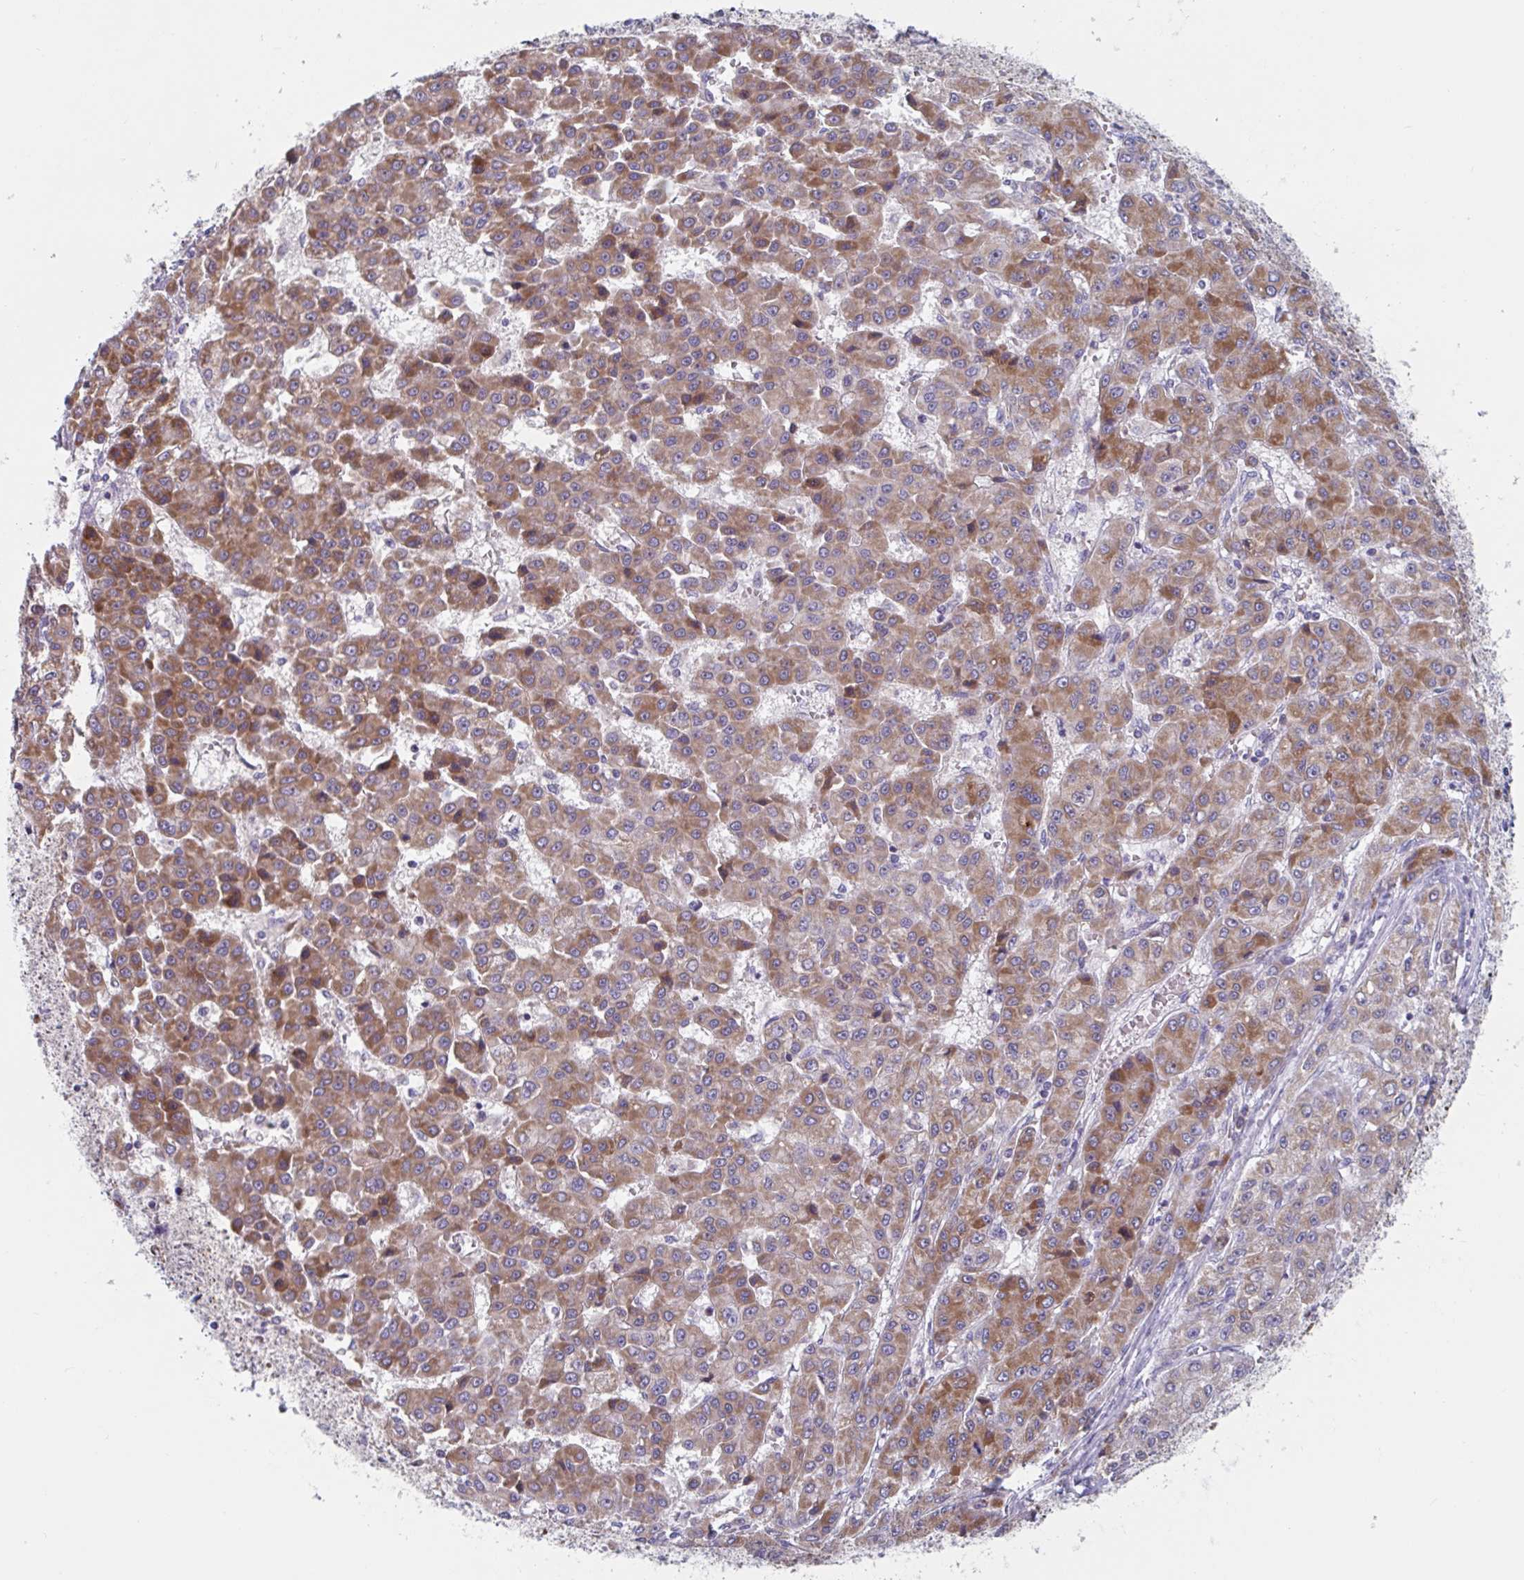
{"staining": {"intensity": "moderate", "quantity": ">75%", "location": "cytoplasmic/membranous"}, "tissue": "liver cancer", "cell_type": "Tumor cells", "image_type": "cancer", "snomed": [{"axis": "morphology", "description": "Carcinoma, Hepatocellular, NOS"}, {"axis": "topography", "description": "Liver"}], "caption": "Liver cancer stained with IHC exhibits moderate cytoplasmic/membranous positivity in about >75% of tumor cells. Nuclei are stained in blue.", "gene": "MRPL53", "patient": {"sex": "male", "age": 70}}